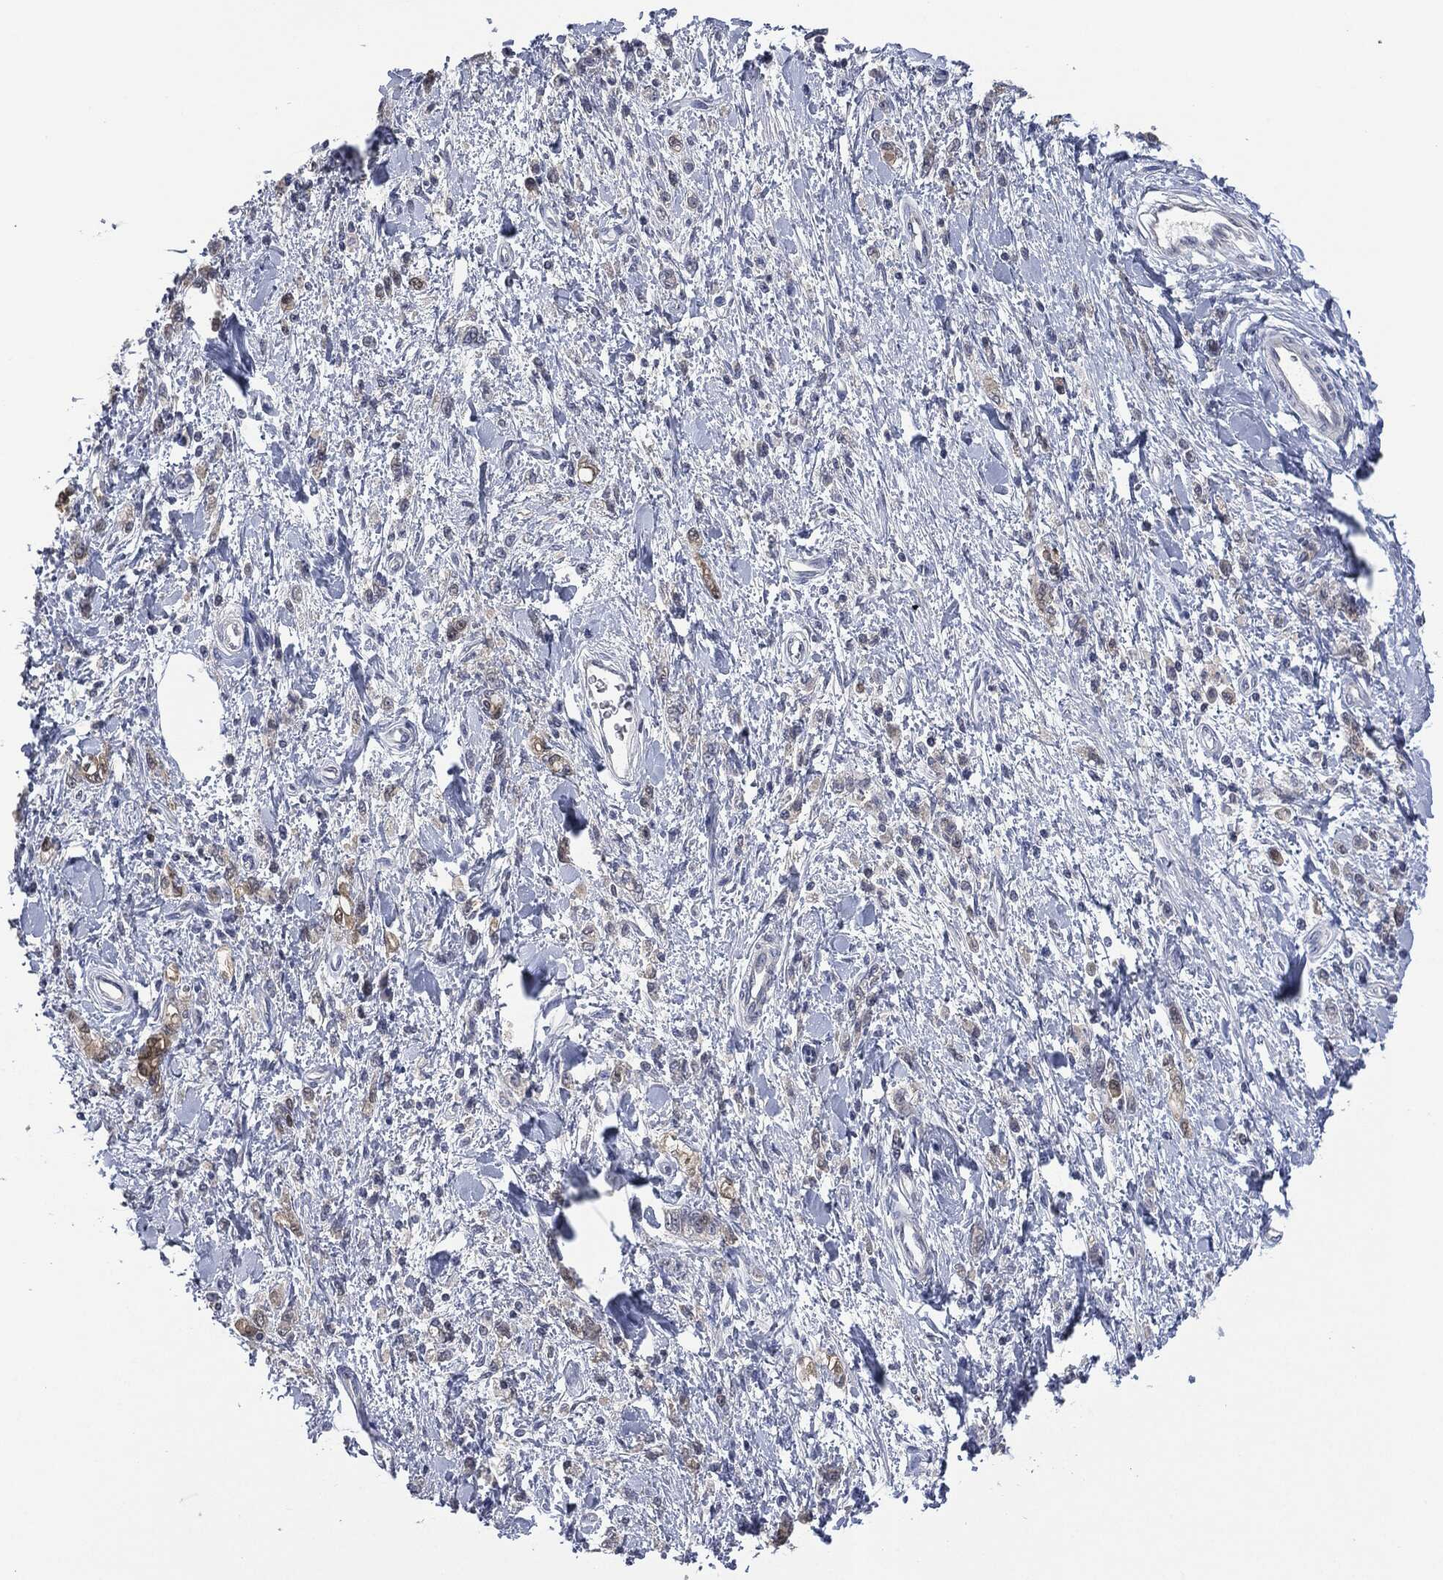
{"staining": {"intensity": "moderate", "quantity": "<25%", "location": "cytoplasmic/membranous"}, "tissue": "stomach cancer", "cell_type": "Tumor cells", "image_type": "cancer", "snomed": [{"axis": "morphology", "description": "Adenocarcinoma, NOS"}, {"axis": "topography", "description": "Stomach"}], "caption": "A low amount of moderate cytoplasmic/membranous positivity is identified in approximately <25% of tumor cells in stomach cancer (adenocarcinoma) tissue.", "gene": "IL1RN", "patient": {"sex": "male", "age": 77}}